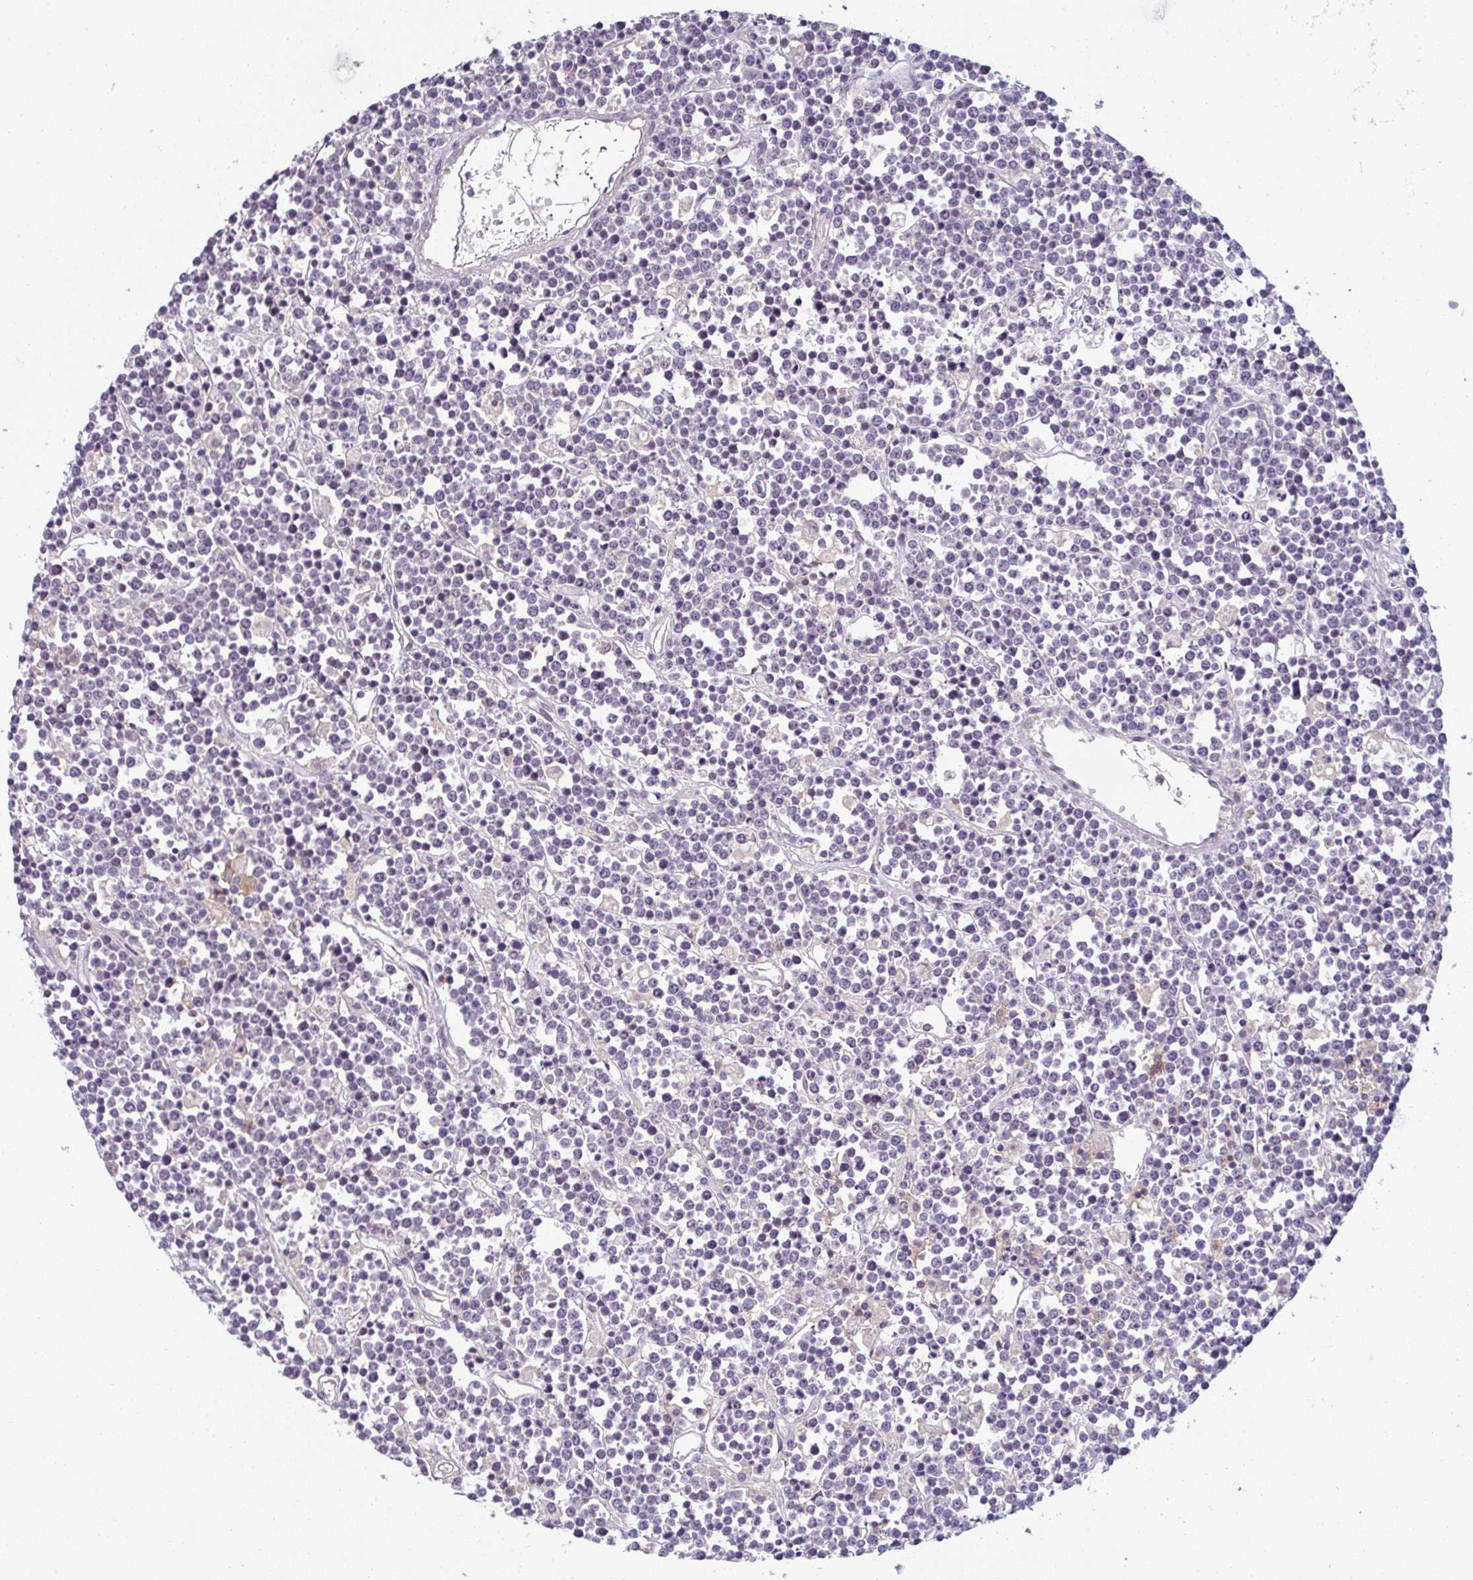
{"staining": {"intensity": "negative", "quantity": "none", "location": "none"}, "tissue": "lymphoma", "cell_type": "Tumor cells", "image_type": "cancer", "snomed": [{"axis": "morphology", "description": "Malignant lymphoma, non-Hodgkin's type, High grade"}, {"axis": "topography", "description": "Ovary"}], "caption": "IHC micrograph of neoplastic tissue: human malignant lymphoma, non-Hodgkin's type (high-grade) stained with DAB demonstrates no significant protein staining in tumor cells.", "gene": "PPFIA4", "patient": {"sex": "female", "age": 56}}